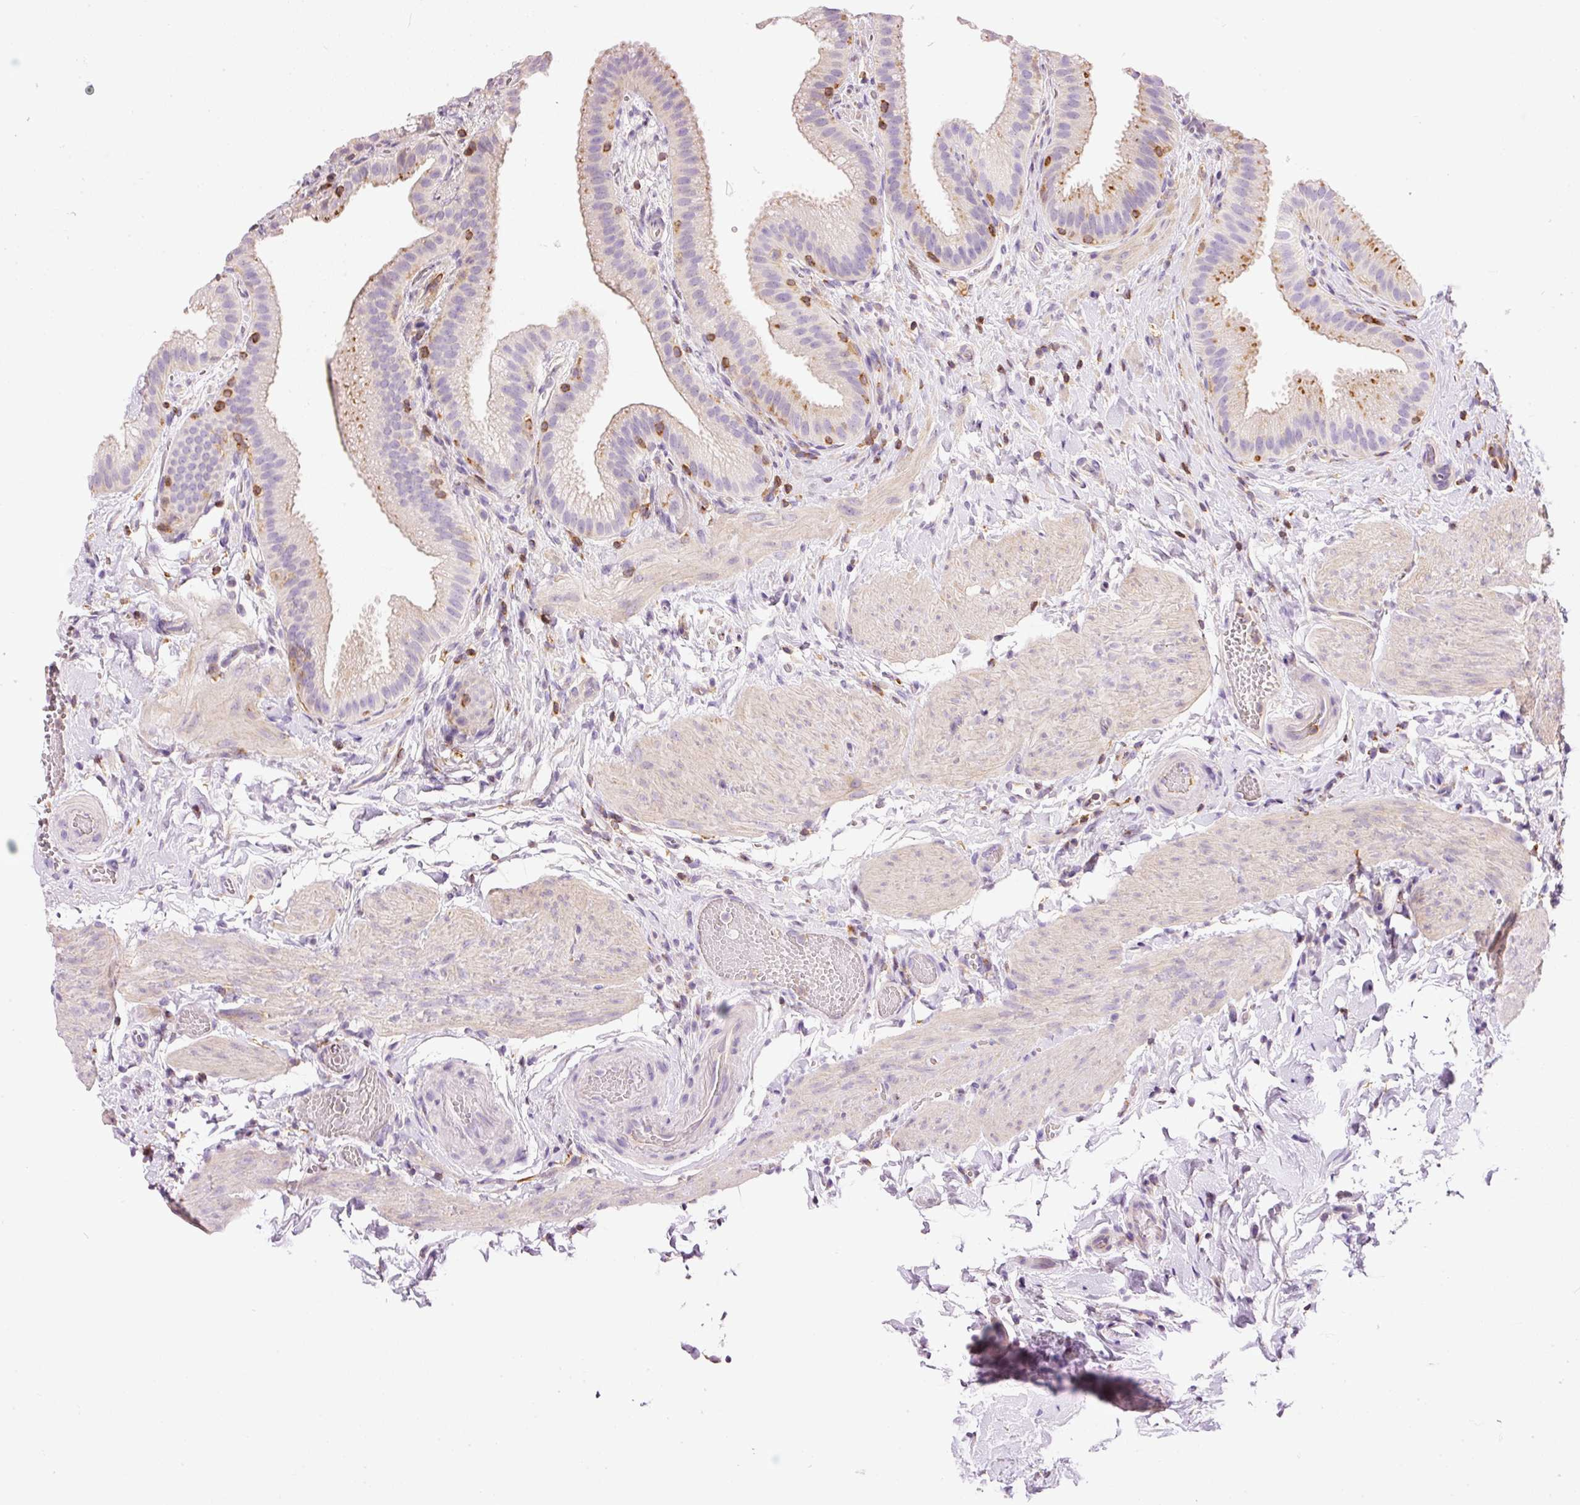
{"staining": {"intensity": "strong", "quantity": "25%-75%", "location": "cytoplasmic/membranous"}, "tissue": "gallbladder", "cell_type": "Glandular cells", "image_type": "normal", "snomed": [{"axis": "morphology", "description": "Normal tissue, NOS"}, {"axis": "topography", "description": "Gallbladder"}], "caption": "Immunohistochemistry (IHC) (DAB (3,3'-diaminobenzidine)) staining of unremarkable gallbladder exhibits strong cytoplasmic/membranous protein expression in about 25%-75% of glandular cells. The staining was performed using DAB, with brown indicating positive protein expression. Nuclei are stained blue with hematoxylin.", "gene": "DOK6", "patient": {"sex": "female", "age": 63}}